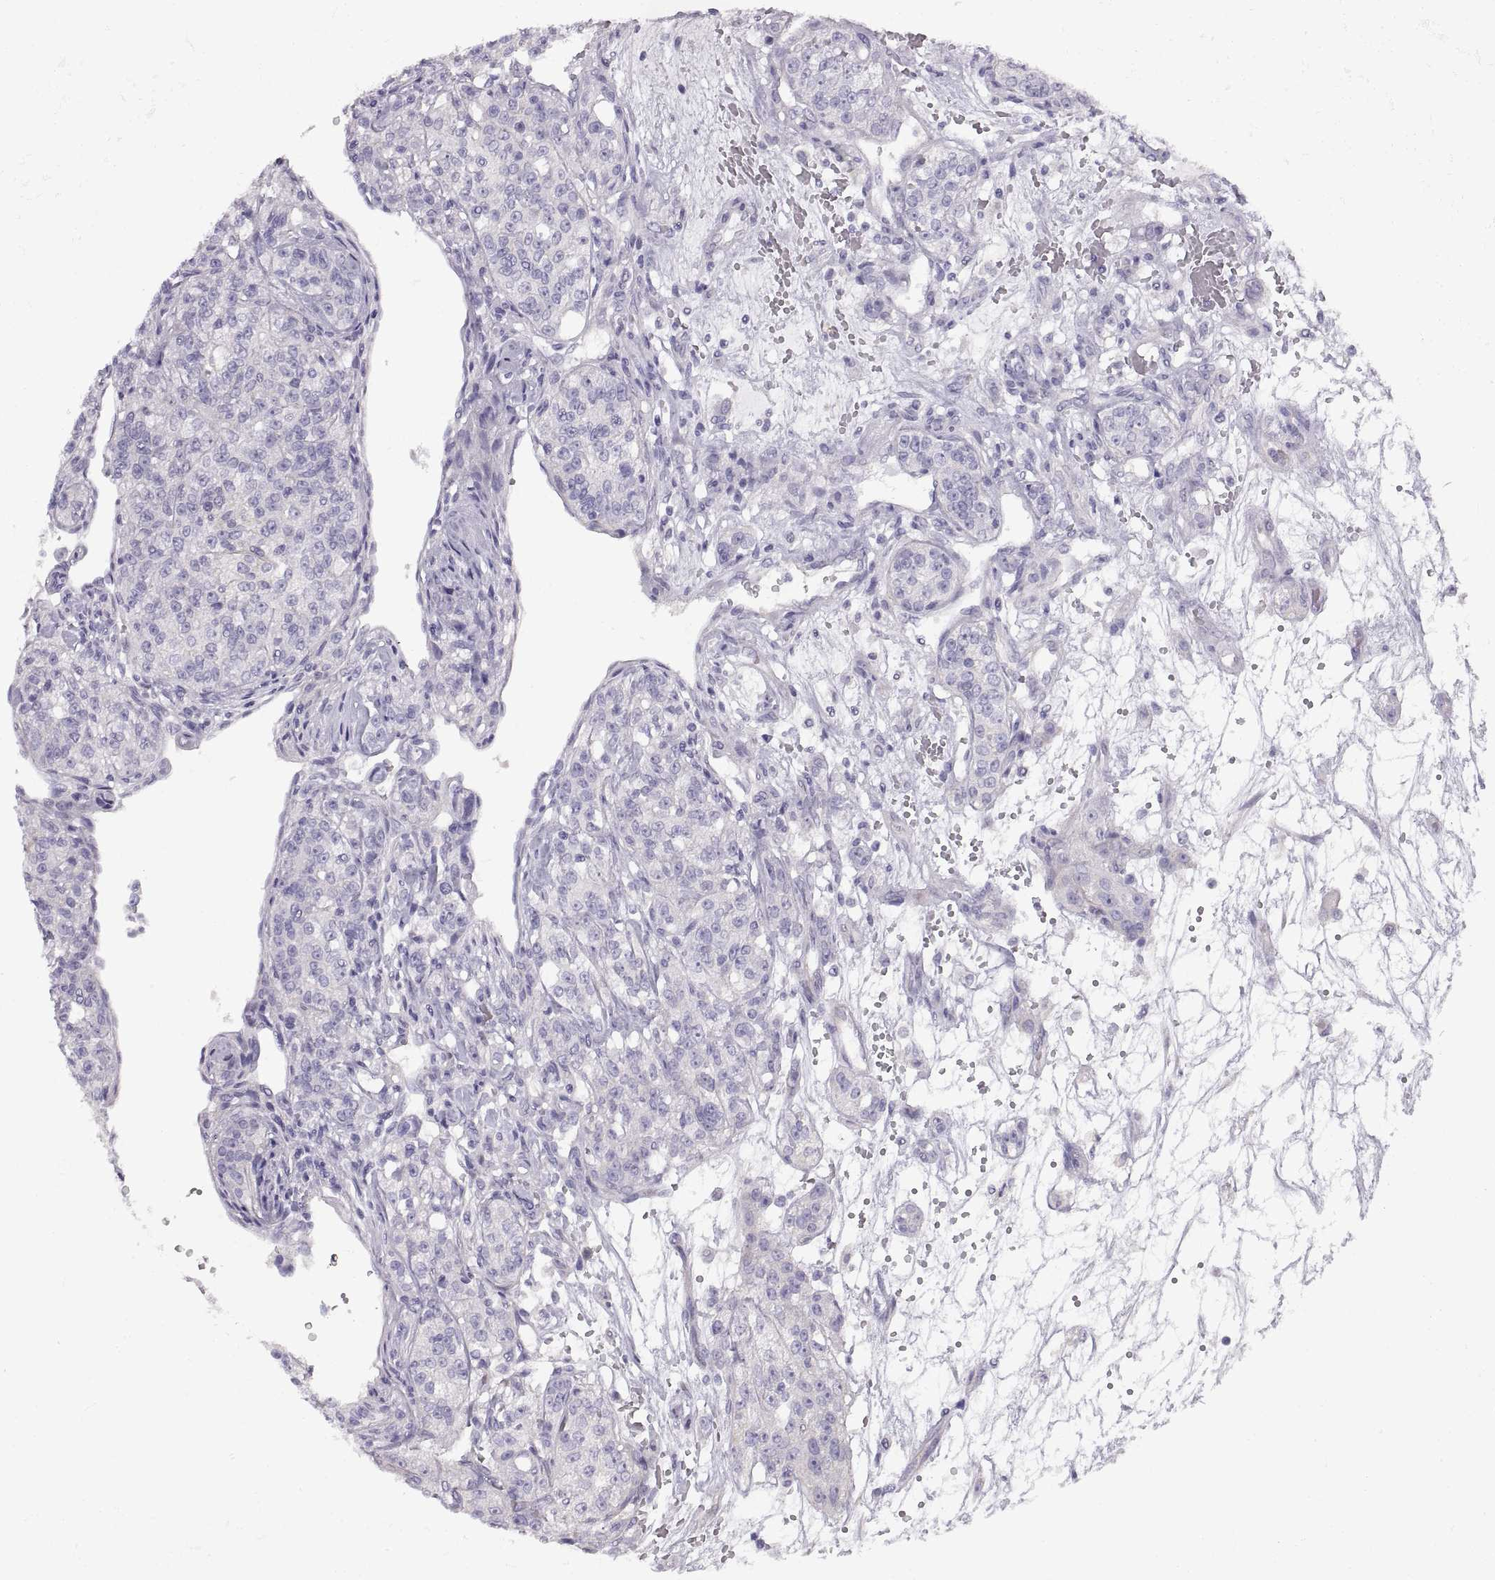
{"staining": {"intensity": "negative", "quantity": "none", "location": "none"}, "tissue": "renal cancer", "cell_type": "Tumor cells", "image_type": "cancer", "snomed": [{"axis": "morphology", "description": "Adenocarcinoma, NOS"}, {"axis": "topography", "description": "Kidney"}], "caption": "Immunohistochemical staining of human renal cancer (adenocarcinoma) exhibits no significant positivity in tumor cells.", "gene": "CRYBB3", "patient": {"sex": "female", "age": 63}}